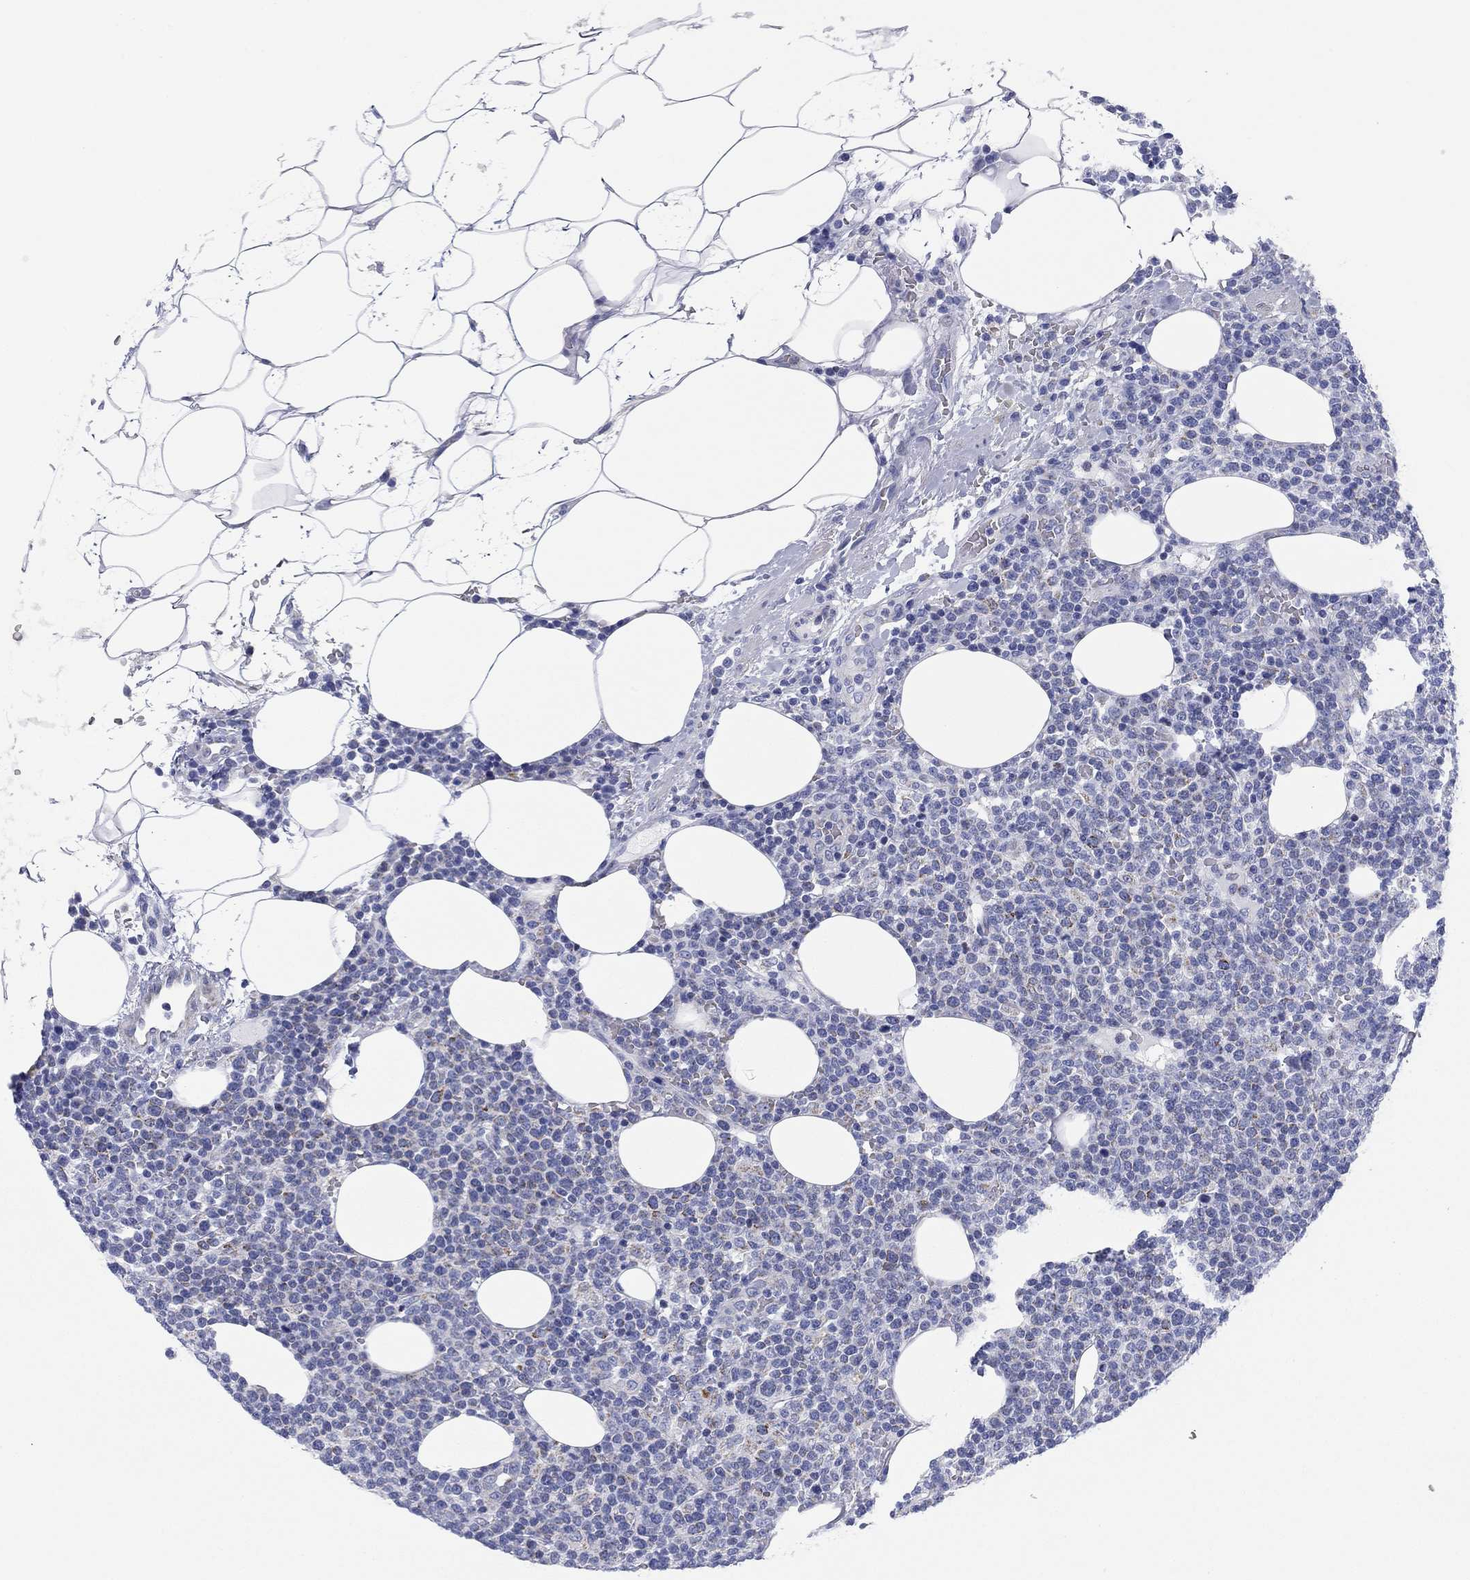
{"staining": {"intensity": "negative", "quantity": "none", "location": "none"}, "tissue": "lymphoma", "cell_type": "Tumor cells", "image_type": "cancer", "snomed": [{"axis": "morphology", "description": "Malignant lymphoma, non-Hodgkin's type, High grade"}, {"axis": "topography", "description": "Lymph node"}], "caption": "Lymphoma was stained to show a protein in brown. There is no significant staining in tumor cells. (DAB IHC with hematoxylin counter stain).", "gene": "CHI3L2", "patient": {"sex": "male", "age": 61}}